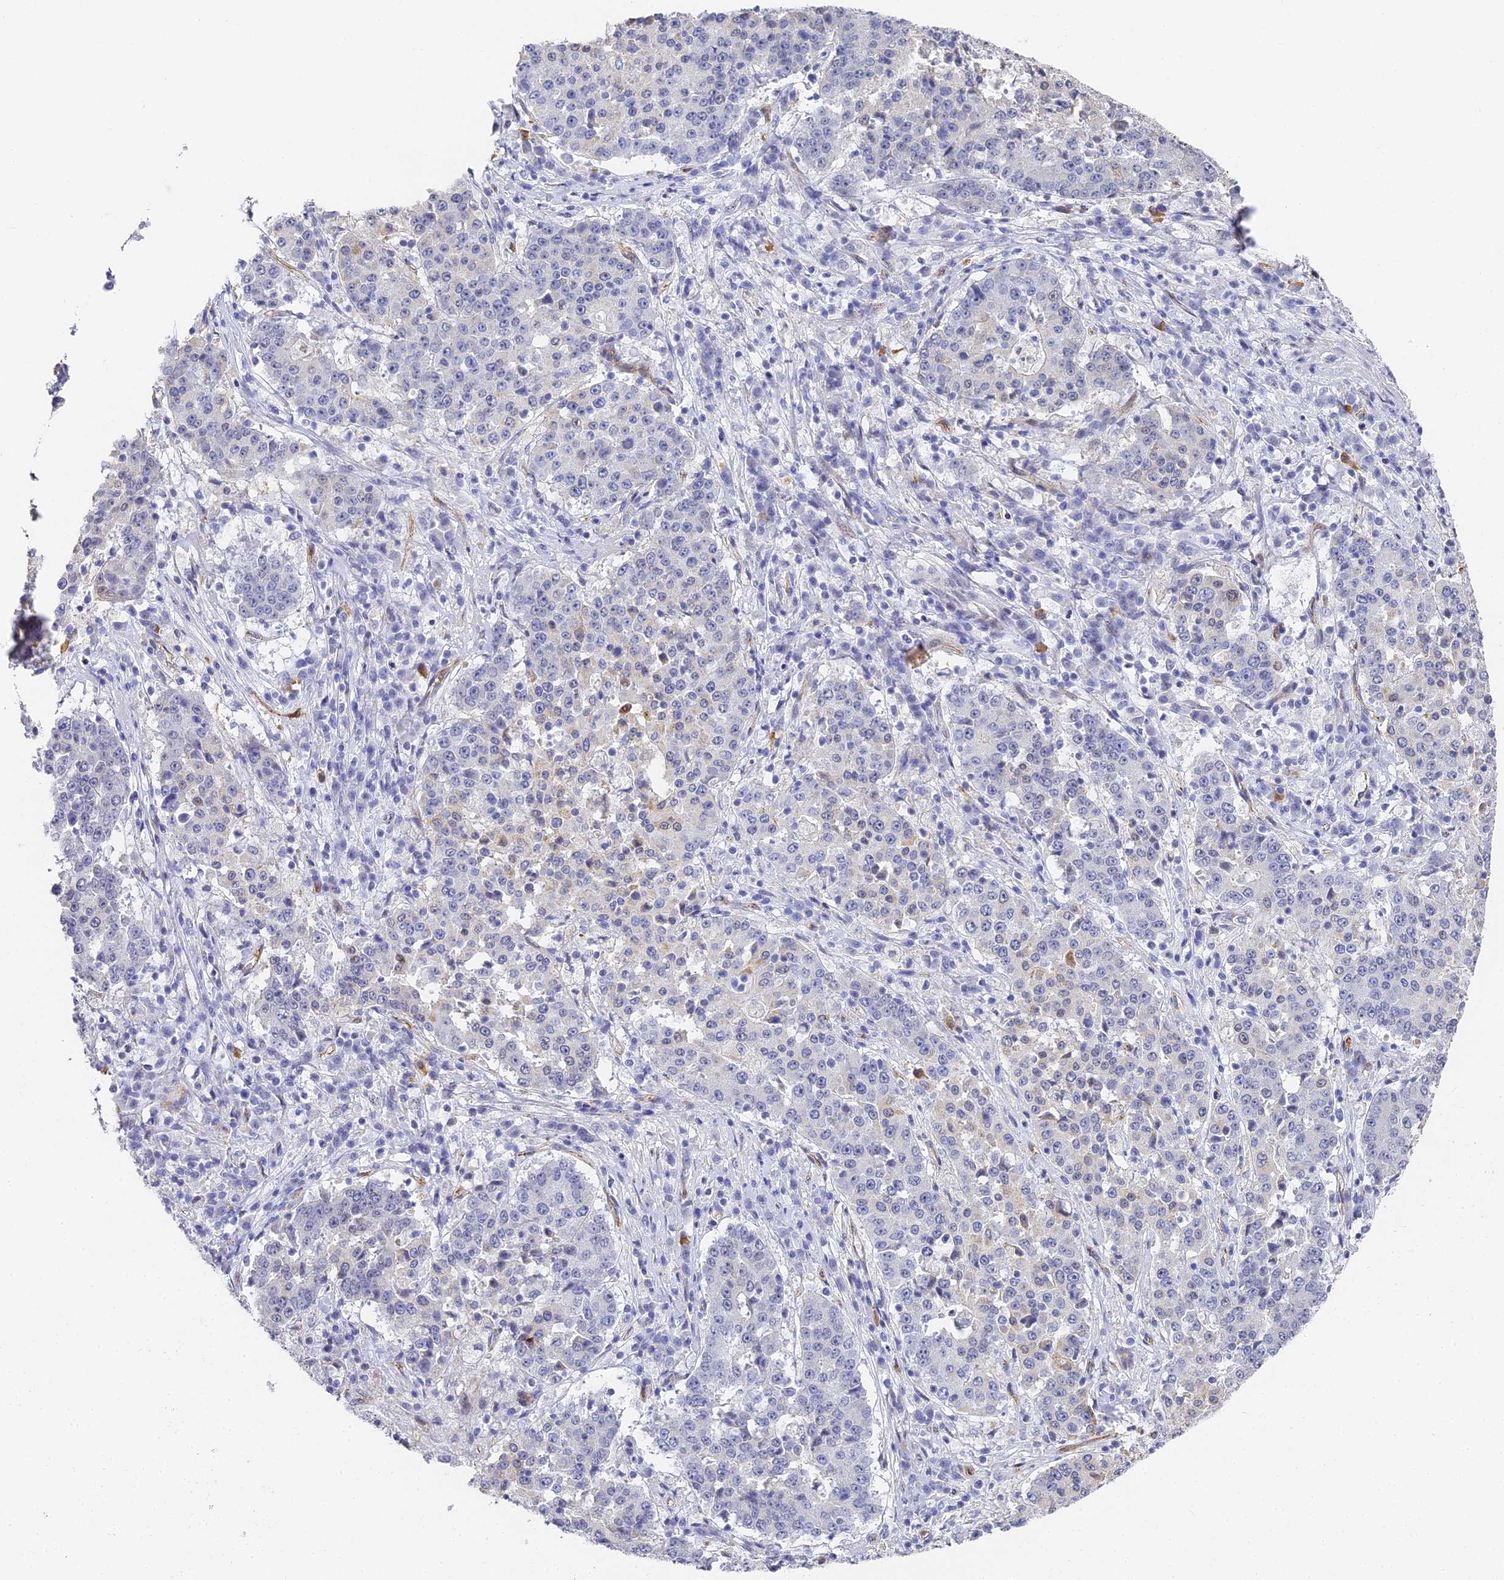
{"staining": {"intensity": "negative", "quantity": "none", "location": "none"}, "tissue": "stomach cancer", "cell_type": "Tumor cells", "image_type": "cancer", "snomed": [{"axis": "morphology", "description": "Adenocarcinoma, NOS"}, {"axis": "topography", "description": "Stomach"}], "caption": "A histopathology image of stomach cancer stained for a protein reveals no brown staining in tumor cells. (Stains: DAB IHC with hematoxylin counter stain, Microscopy: brightfield microscopy at high magnification).", "gene": "GJA1", "patient": {"sex": "male", "age": 59}}